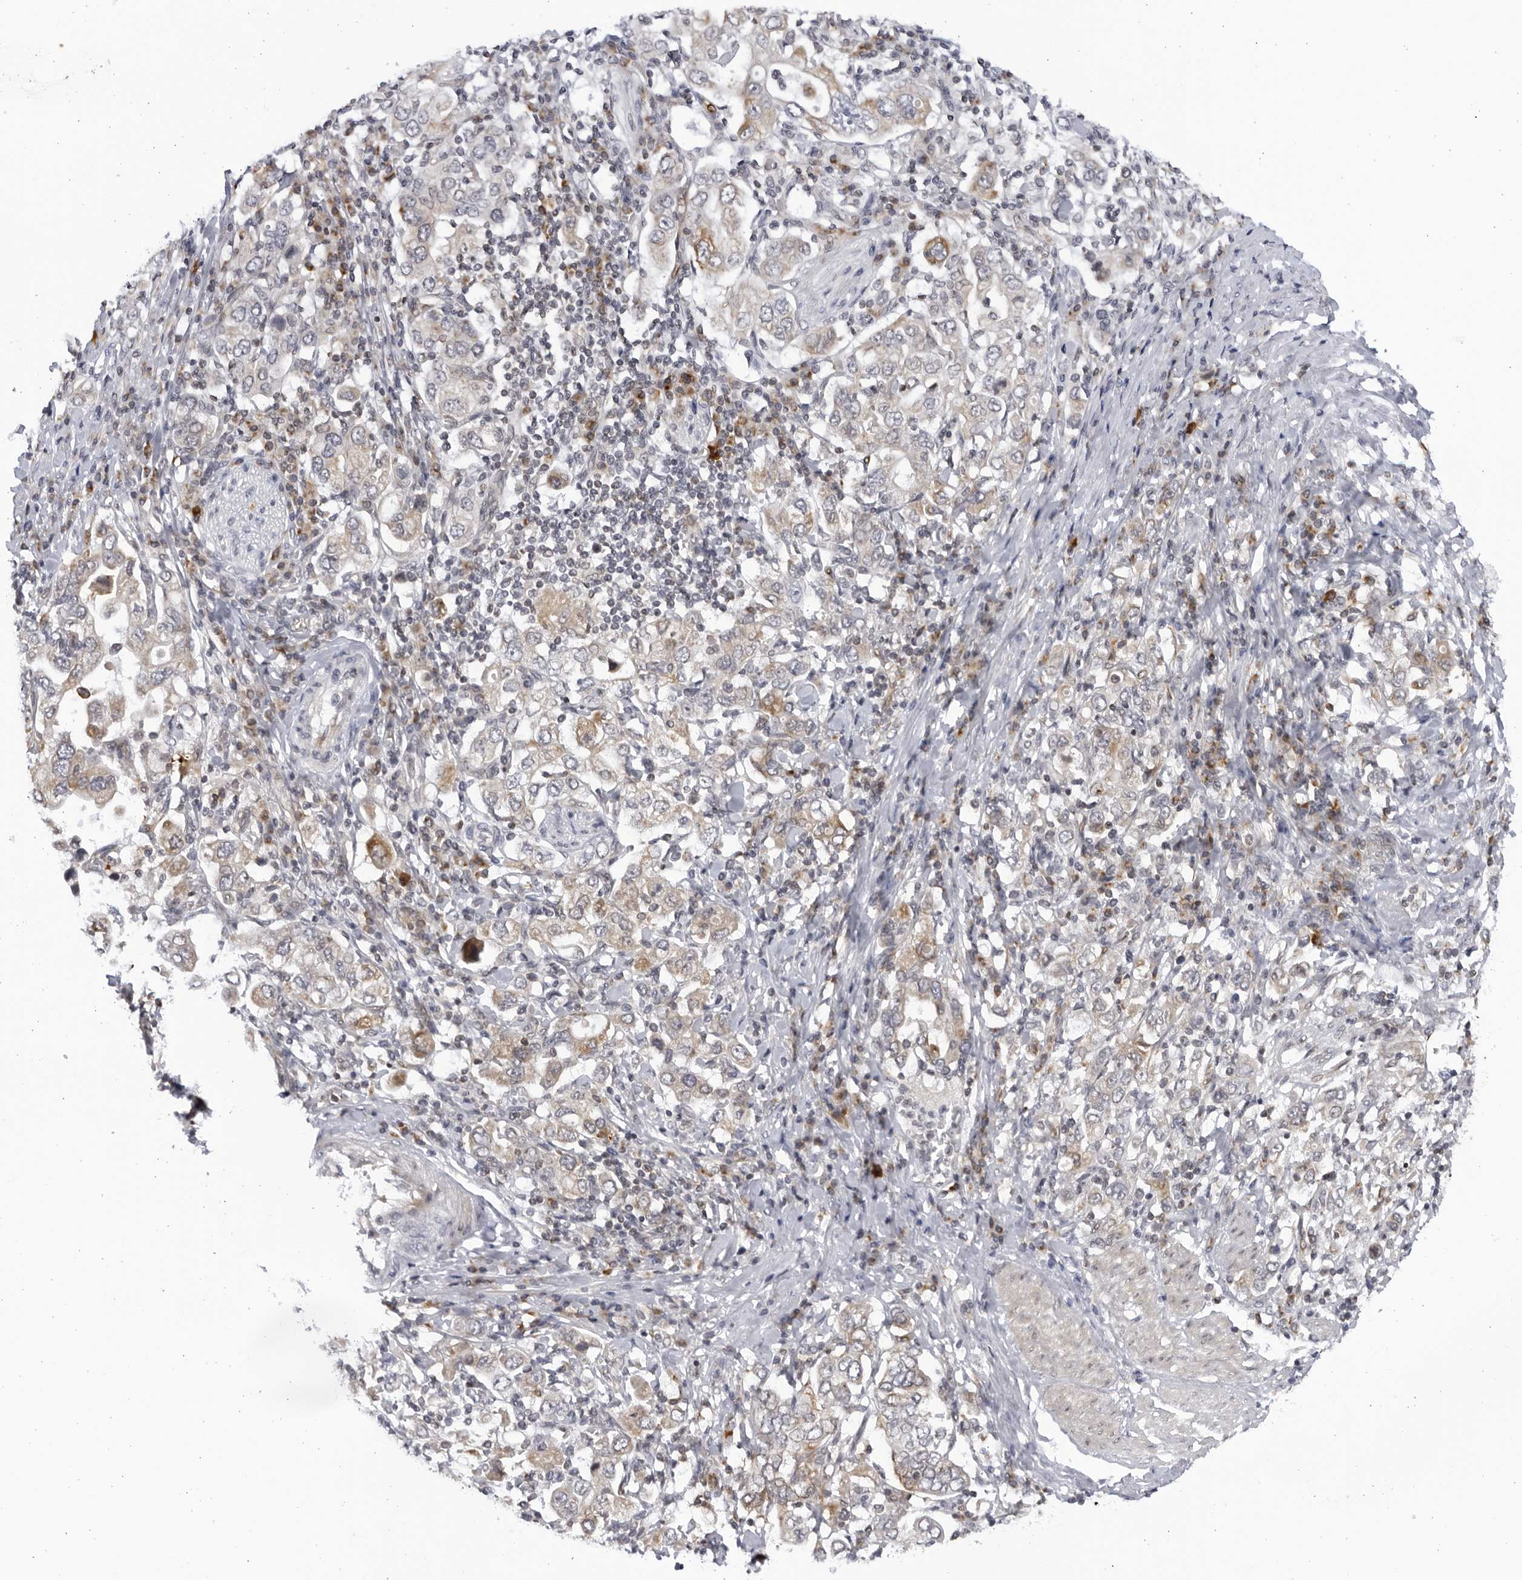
{"staining": {"intensity": "moderate", "quantity": "25%-75%", "location": "cytoplasmic/membranous"}, "tissue": "stomach cancer", "cell_type": "Tumor cells", "image_type": "cancer", "snomed": [{"axis": "morphology", "description": "Adenocarcinoma, NOS"}, {"axis": "topography", "description": "Stomach, upper"}], "caption": "Stomach cancer stained with a protein marker exhibits moderate staining in tumor cells.", "gene": "SLC25A22", "patient": {"sex": "male", "age": 62}}